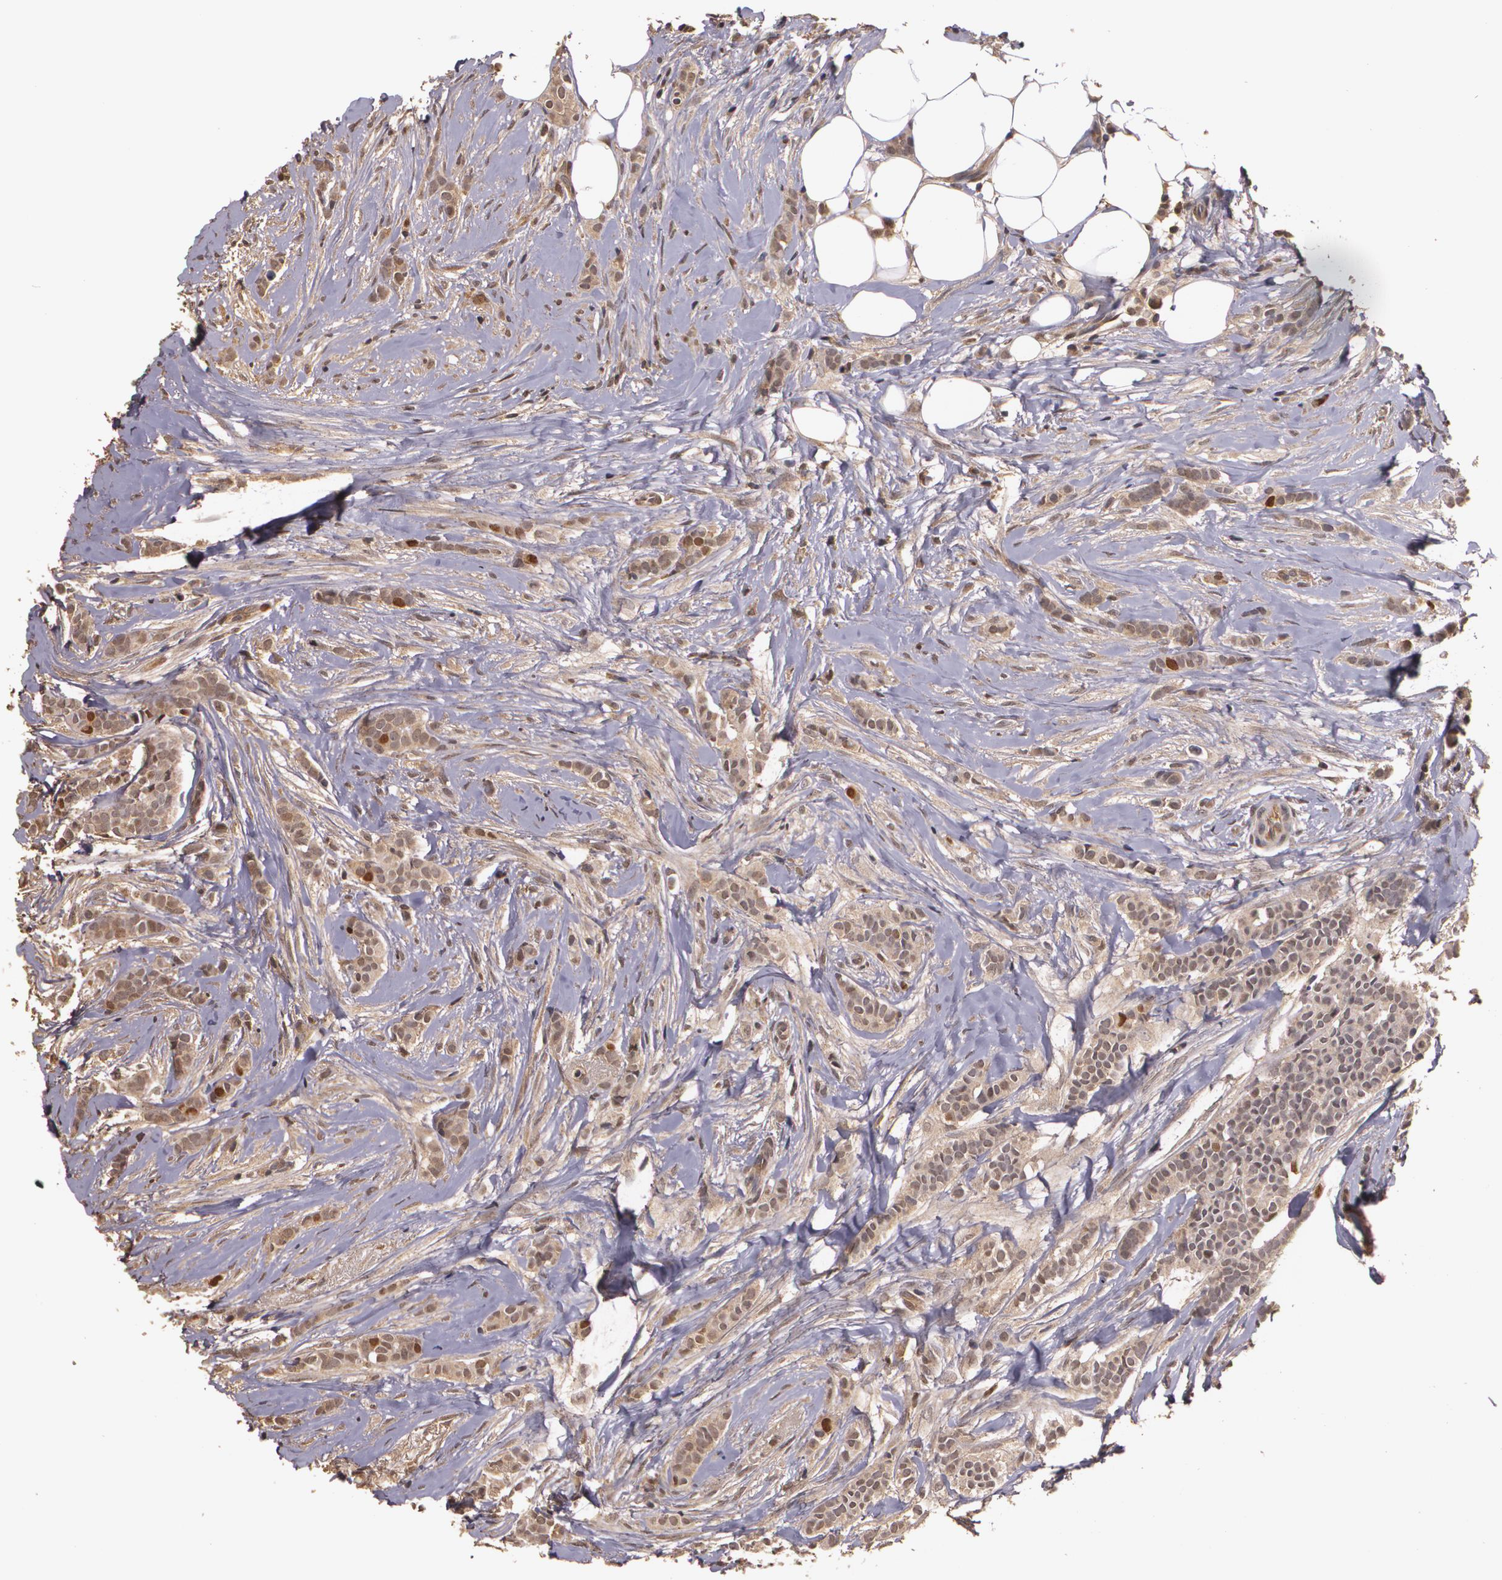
{"staining": {"intensity": "moderate", "quantity": "25%-75%", "location": "cytoplasmic/membranous,nuclear"}, "tissue": "breast cancer", "cell_type": "Tumor cells", "image_type": "cancer", "snomed": [{"axis": "morphology", "description": "Lobular carcinoma"}, {"axis": "topography", "description": "Breast"}], "caption": "The image exhibits staining of lobular carcinoma (breast), revealing moderate cytoplasmic/membranous and nuclear protein positivity (brown color) within tumor cells.", "gene": "BRCA1", "patient": {"sex": "female", "age": 56}}